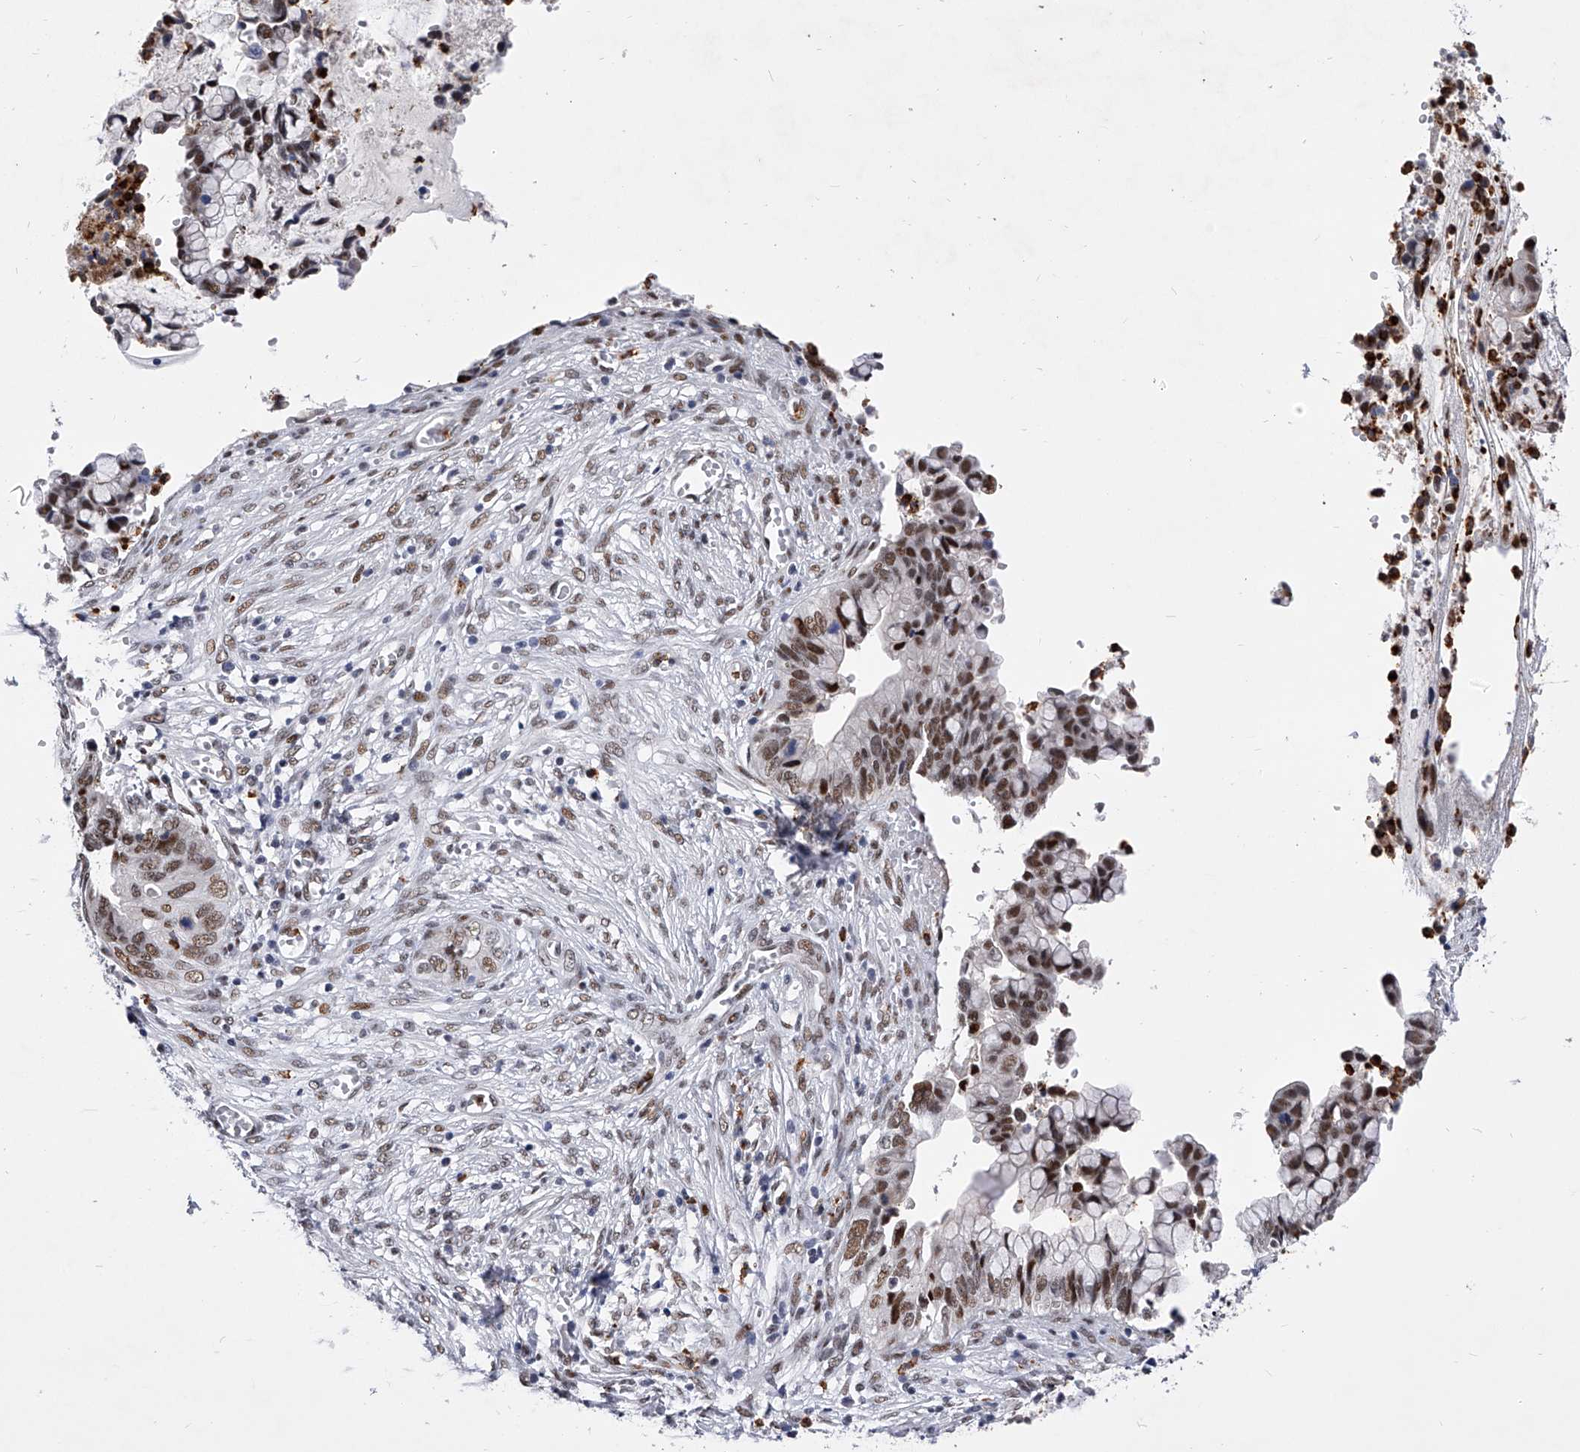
{"staining": {"intensity": "moderate", "quantity": ">75%", "location": "nuclear"}, "tissue": "cervical cancer", "cell_type": "Tumor cells", "image_type": "cancer", "snomed": [{"axis": "morphology", "description": "Adenocarcinoma, NOS"}, {"axis": "topography", "description": "Cervix"}], "caption": "Immunohistochemical staining of adenocarcinoma (cervical) exhibits medium levels of moderate nuclear protein expression in approximately >75% of tumor cells. Nuclei are stained in blue.", "gene": "TESK2", "patient": {"sex": "female", "age": 44}}